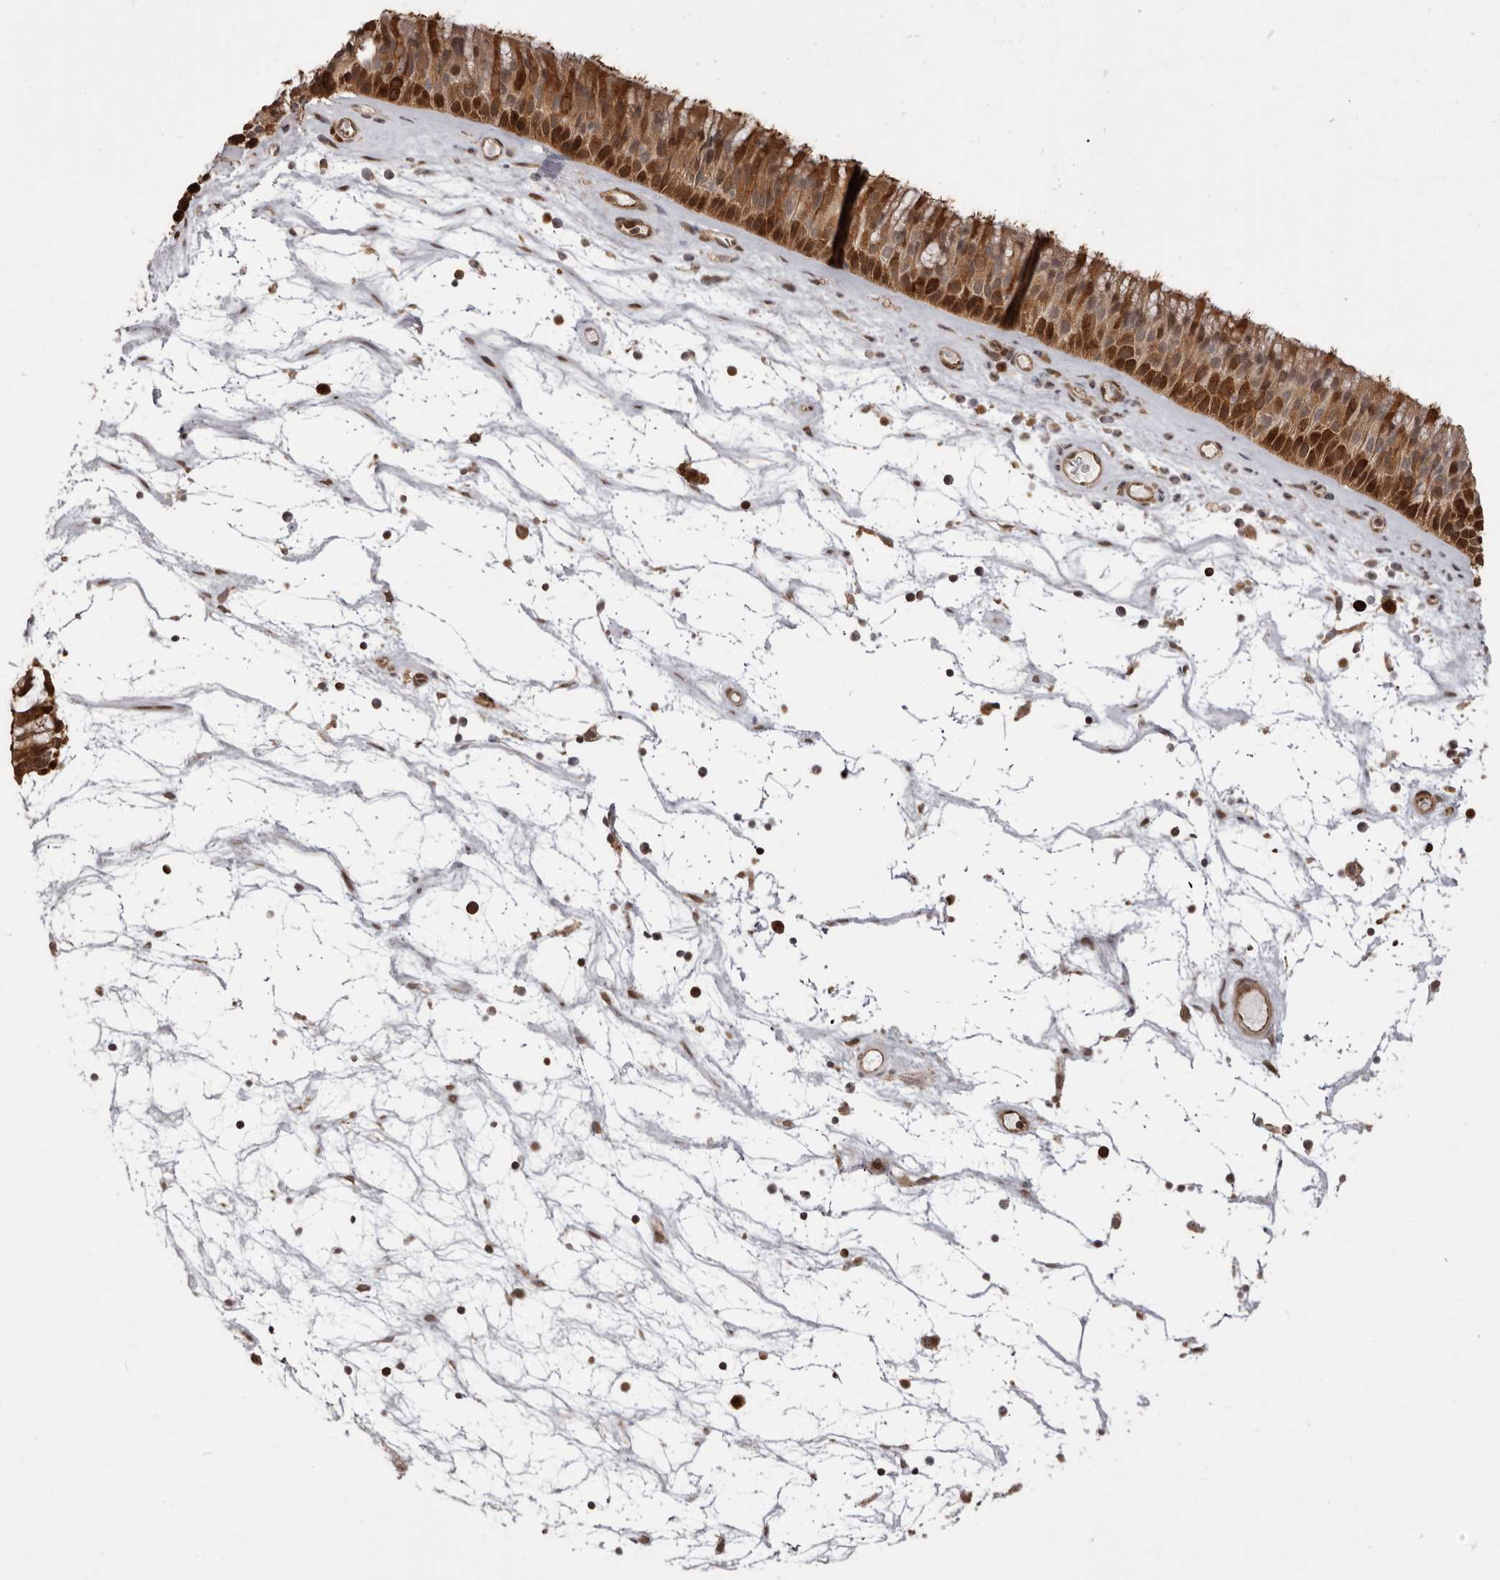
{"staining": {"intensity": "strong", "quantity": ">75%", "location": "cytoplasmic/membranous"}, "tissue": "nasopharynx", "cell_type": "Respiratory epithelial cells", "image_type": "normal", "snomed": [{"axis": "morphology", "description": "Normal tissue, NOS"}, {"axis": "topography", "description": "Nasopharynx"}], "caption": "An immunohistochemistry histopathology image of unremarkable tissue is shown. Protein staining in brown highlights strong cytoplasmic/membranous positivity in nasopharynx within respiratory epithelial cells. Nuclei are stained in blue.", "gene": "GFOD1", "patient": {"sex": "male", "age": 64}}